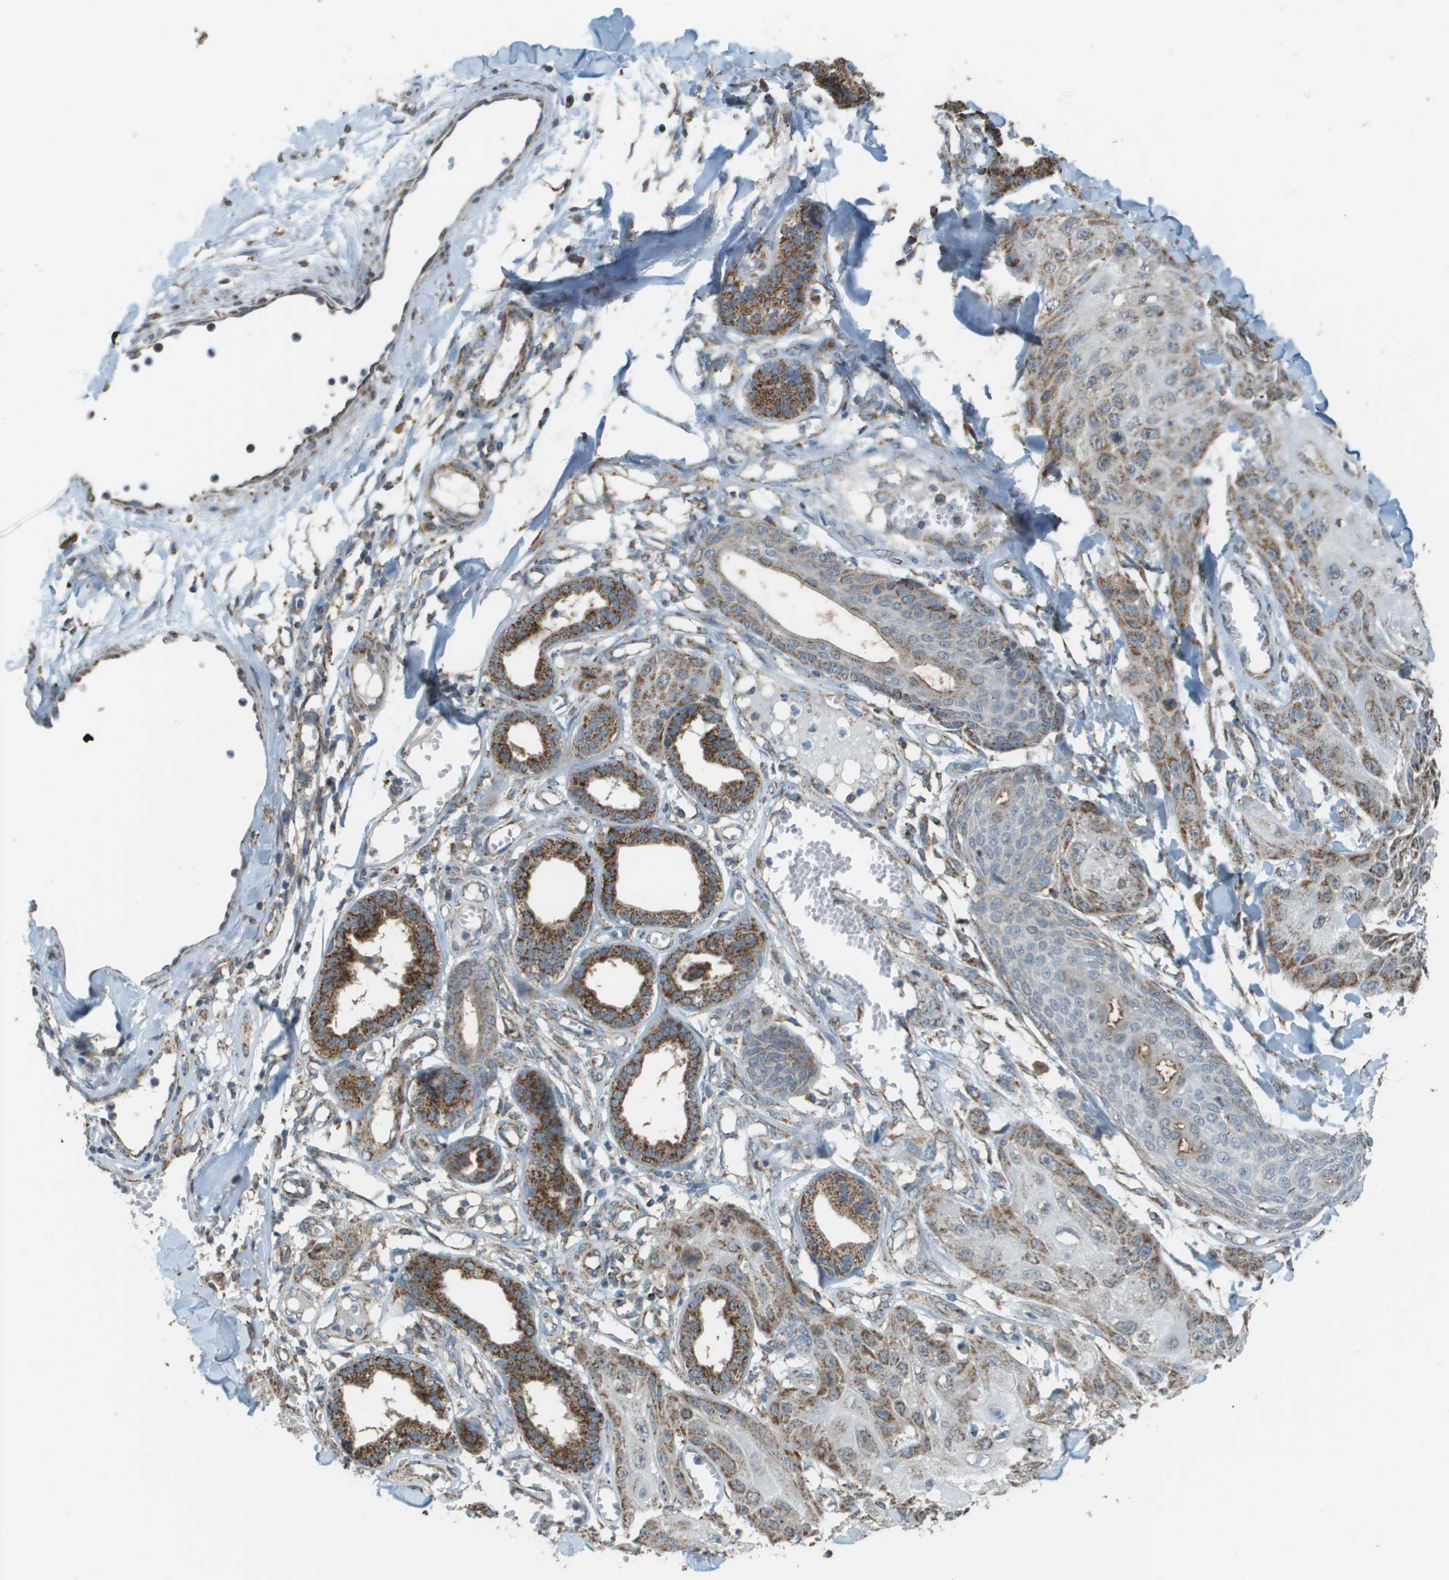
{"staining": {"intensity": "moderate", "quantity": "25%-75%", "location": "cytoplasmic/membranous"}, "tissue": "skin cancer", "cell_type": "Tumor cells", "image_type": "cancer", "snomed": [{"axis": "morphology", "description": "Squamous cell carcinoma, NOS"}, {"axis": "topography", "description": "Skin"}], "caption": "Immunohistochemical staining of human skin cancer demonstrates moderate cytoplasmic/membranous protein expression in approximately 25%-75% of tumor cells. (IHC, brightfield microscopy, high magnification).", "gene": "FH", "patient": {"sex": "male", "age": 74}}